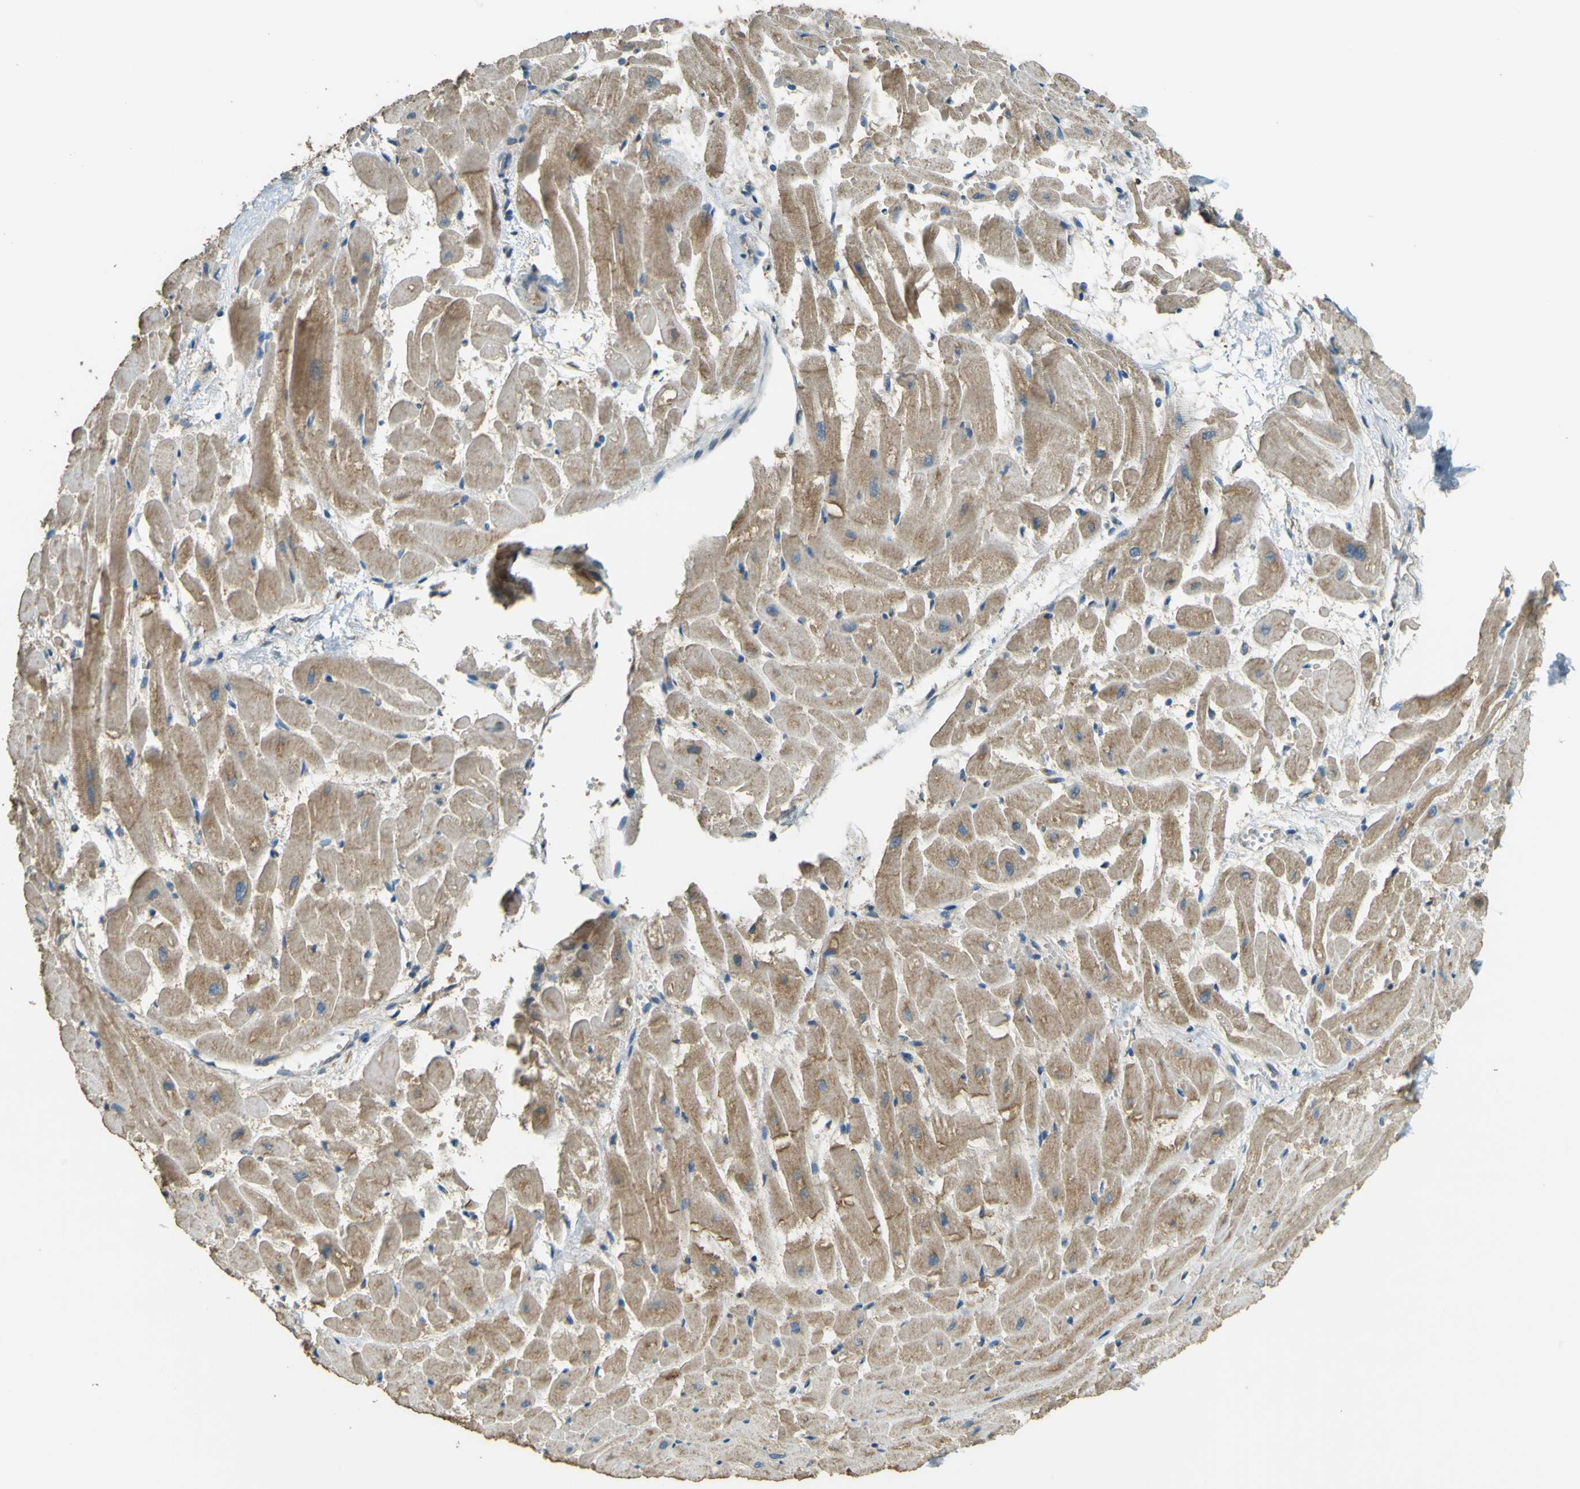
{"staining": {"intensity": "moderate", "quantity": ">75%", "location": "cytoplasmic/membranous"}, "tissue": "heart muscle", "cell_type": "Cardiomyocytes", "image_type": "normal", "snomed": [{"axis": "morphology", "description": "Normal tissue, NOS"}, {"axis": "topography", "description": "Heart"}], "caption": "Immunohistochemistry (IHC) staining of unremarkable heart muscle, which reveals medium levels of moderate cytoplasmic/membranous positivity in about >75% of cardiomyocytes indicating moderate cytoplasmic/membranous protein staining. The staining was performed using DAB (brown) for protein detection and nuclei were counterstained in hematoxylin (blue).", "gene": "GOLGA1", "patient": {"sex": "female", "age": 19}}